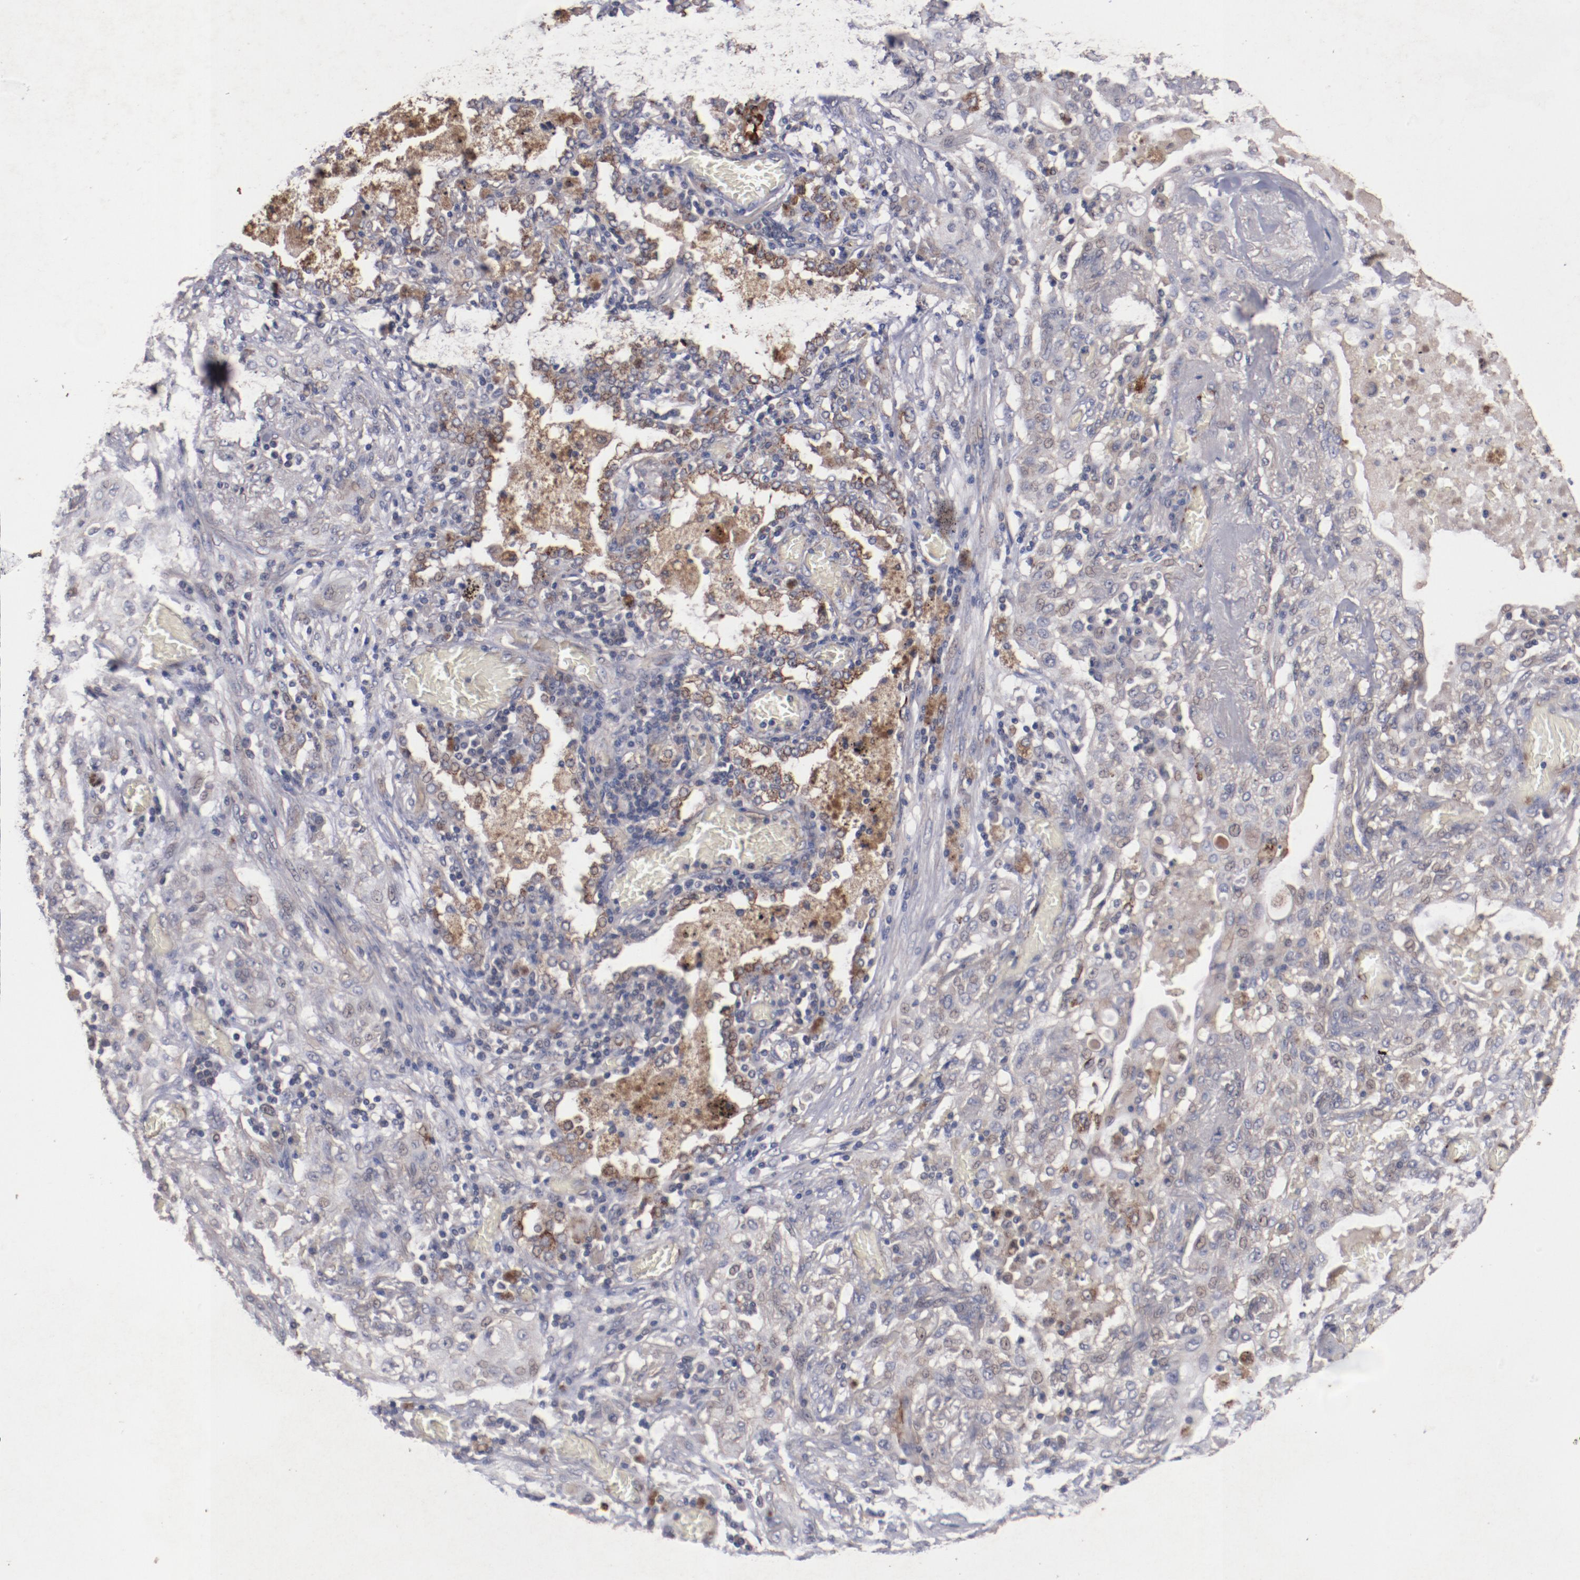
{"staining": {"intensity": "weak", "quantity": "25%-75%", "location": "cytoplasmic/membranous,nuclear"}, "tissue": "lung cancer", "cell_type": "Tumor cells", "image_type": "cancer", "snomed": [{"axis": "morphology", "description": "Squamous cell carcinoma, NOS"}, {"axis": "topography", "description": "Lung"}], "caption": "The immunohistochemical stain shows weak cytoplasmic/membranous and nuclear positivity in tumor cells of lung cancer tissue. Using DAB (brown) and hematoxylin (blue) stains, captured at high magnification using brightfield microscopy.", "gene": "DIPK2B", "patient": {"sex": "female", "age": 47}}